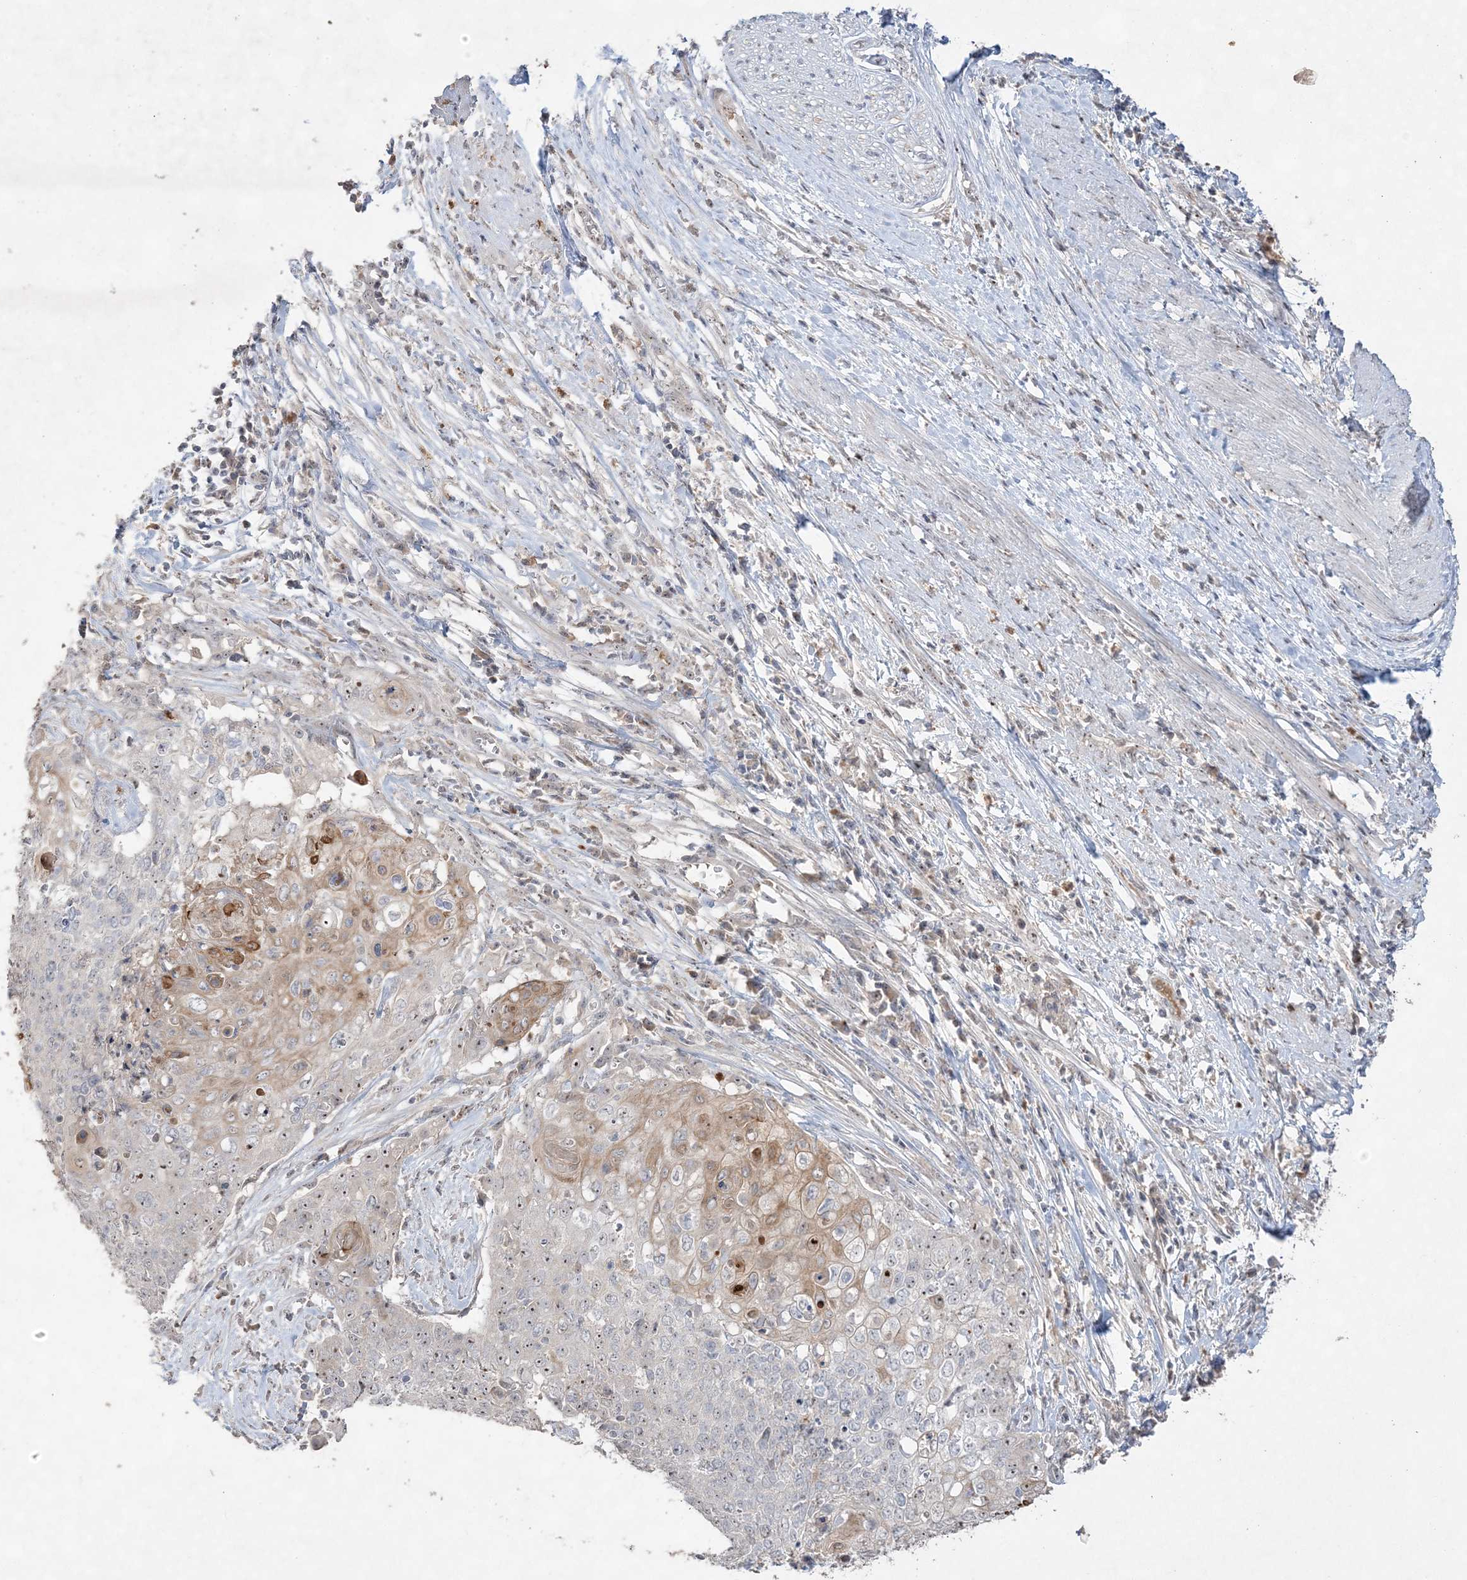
{"staining": {"intensity": "moderate", "quantity": "<25%", "location": "cytoplasmic/membranous,nuclear"}, "tissue": "cervical cancer", "cell_type": "Tumor cells", "image_type": "cancer", "snomed": [{"axis": "morphology", "description": "Squamous cell carcinoma, NOS"}, {"axis": "topography", "description": "Cervix"}], "caption": "Moderate cytoplasmic/membranous and nuclear expression for a protein is identified in approximately <25% of tumor cells of squamous cell carcinoma (cervical) using immunohistochemistry.", "gene": "NOP16", "patient": {"sex": "female", "age": 39}}